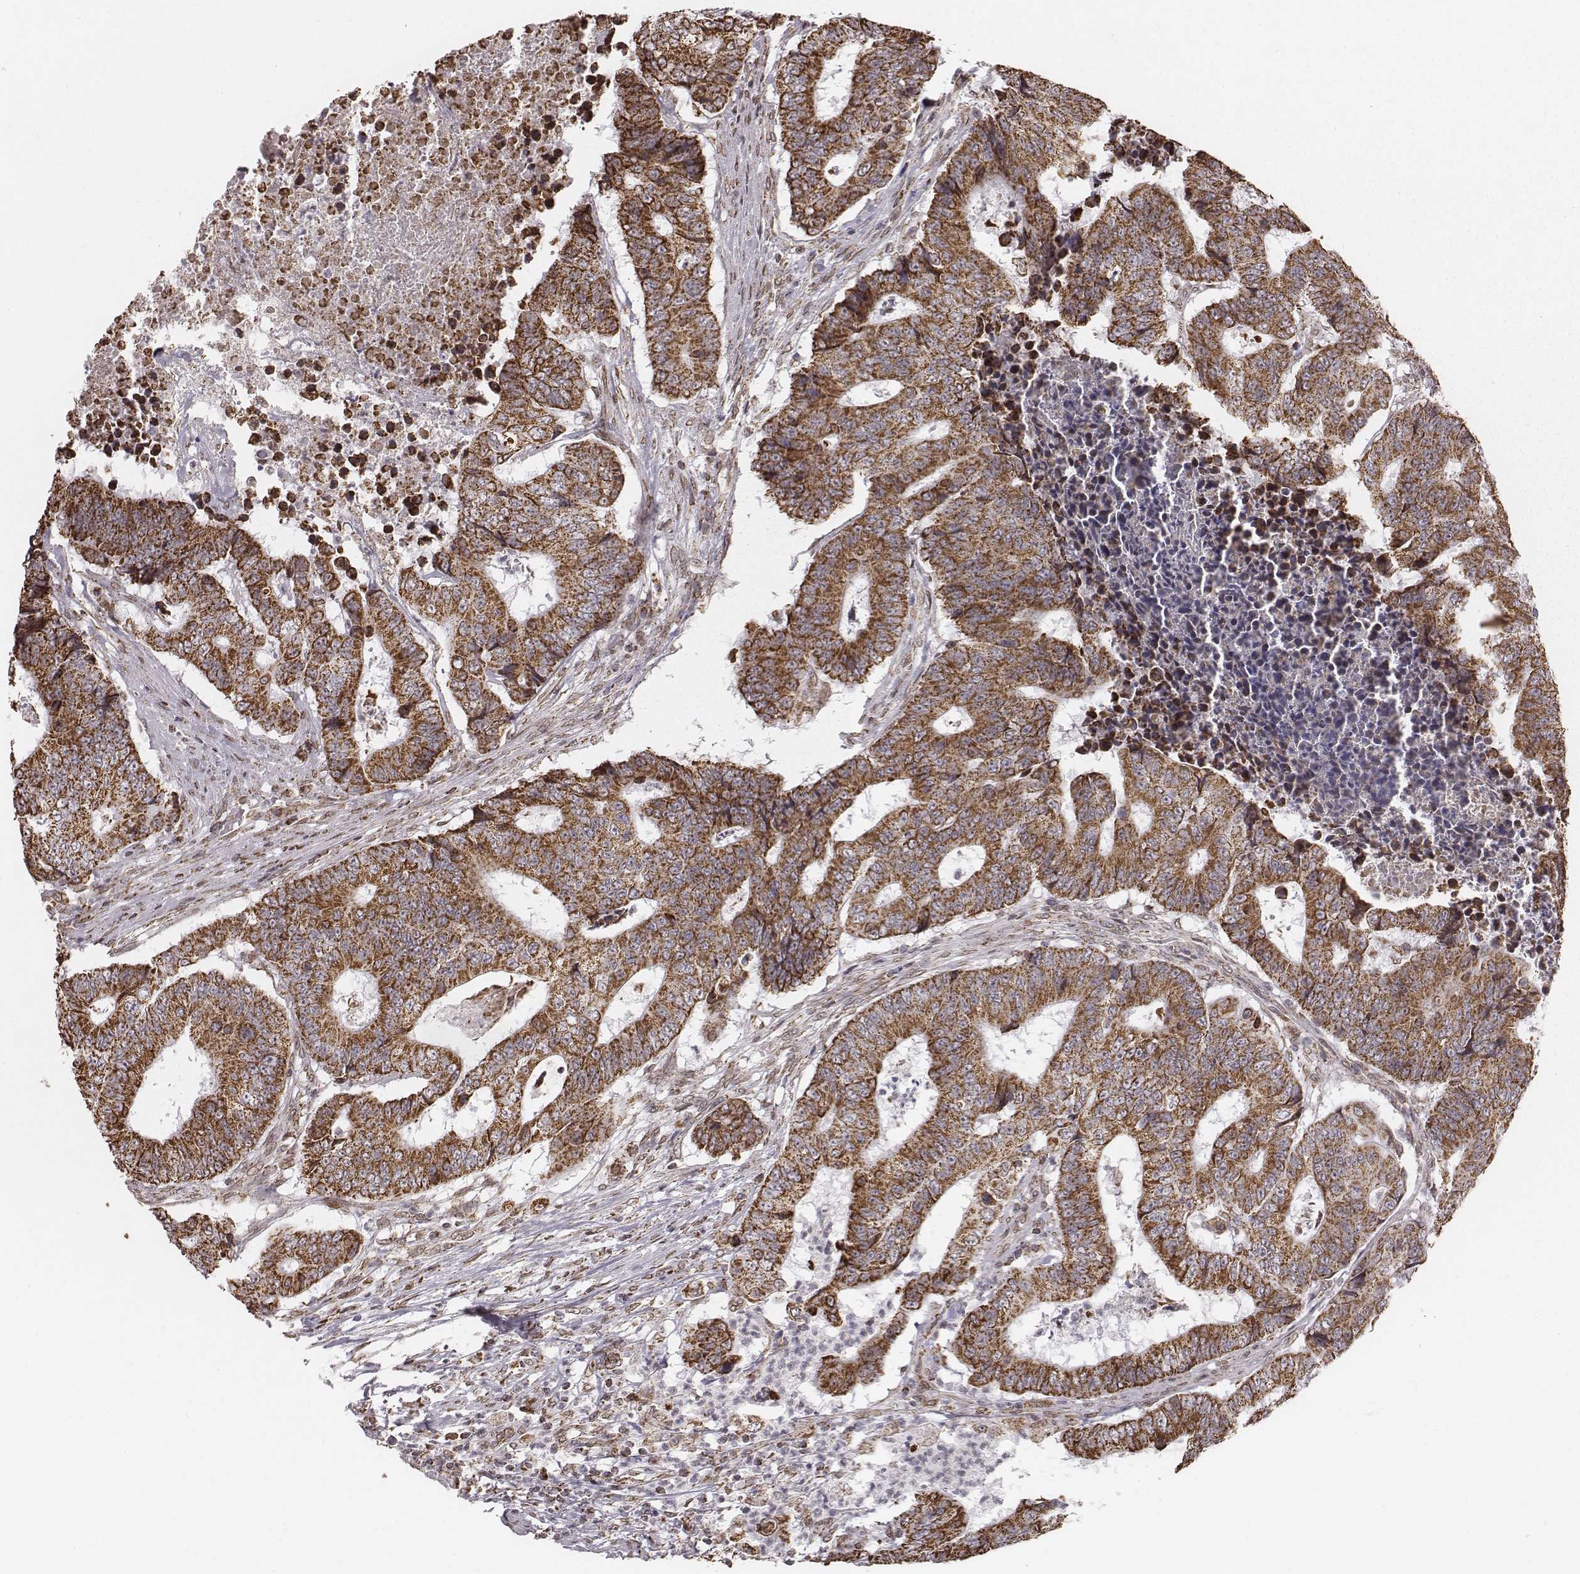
{"staining": {"intensity": "strong", "quantity": ">75%", "location": "cytoplasmic/membranous"}, "tissue": "colorectal cancer", "cell_type": "Tumor cells", "image_type": "cancer", "snomed": [{"axis": "morphology", "description": "Adenocarcinoma, NOS"}, {"axis": "topography", "description": "Colon"}], "caption": "Human adenocarcinoma (colorectal) stained for a protein (brown) exhibits strong cytoplasmic/membranous positive staining in approximately >75% of tumor cells.", "gene": "ACOT2", "patient": {"sex": "female", "age": 48}}